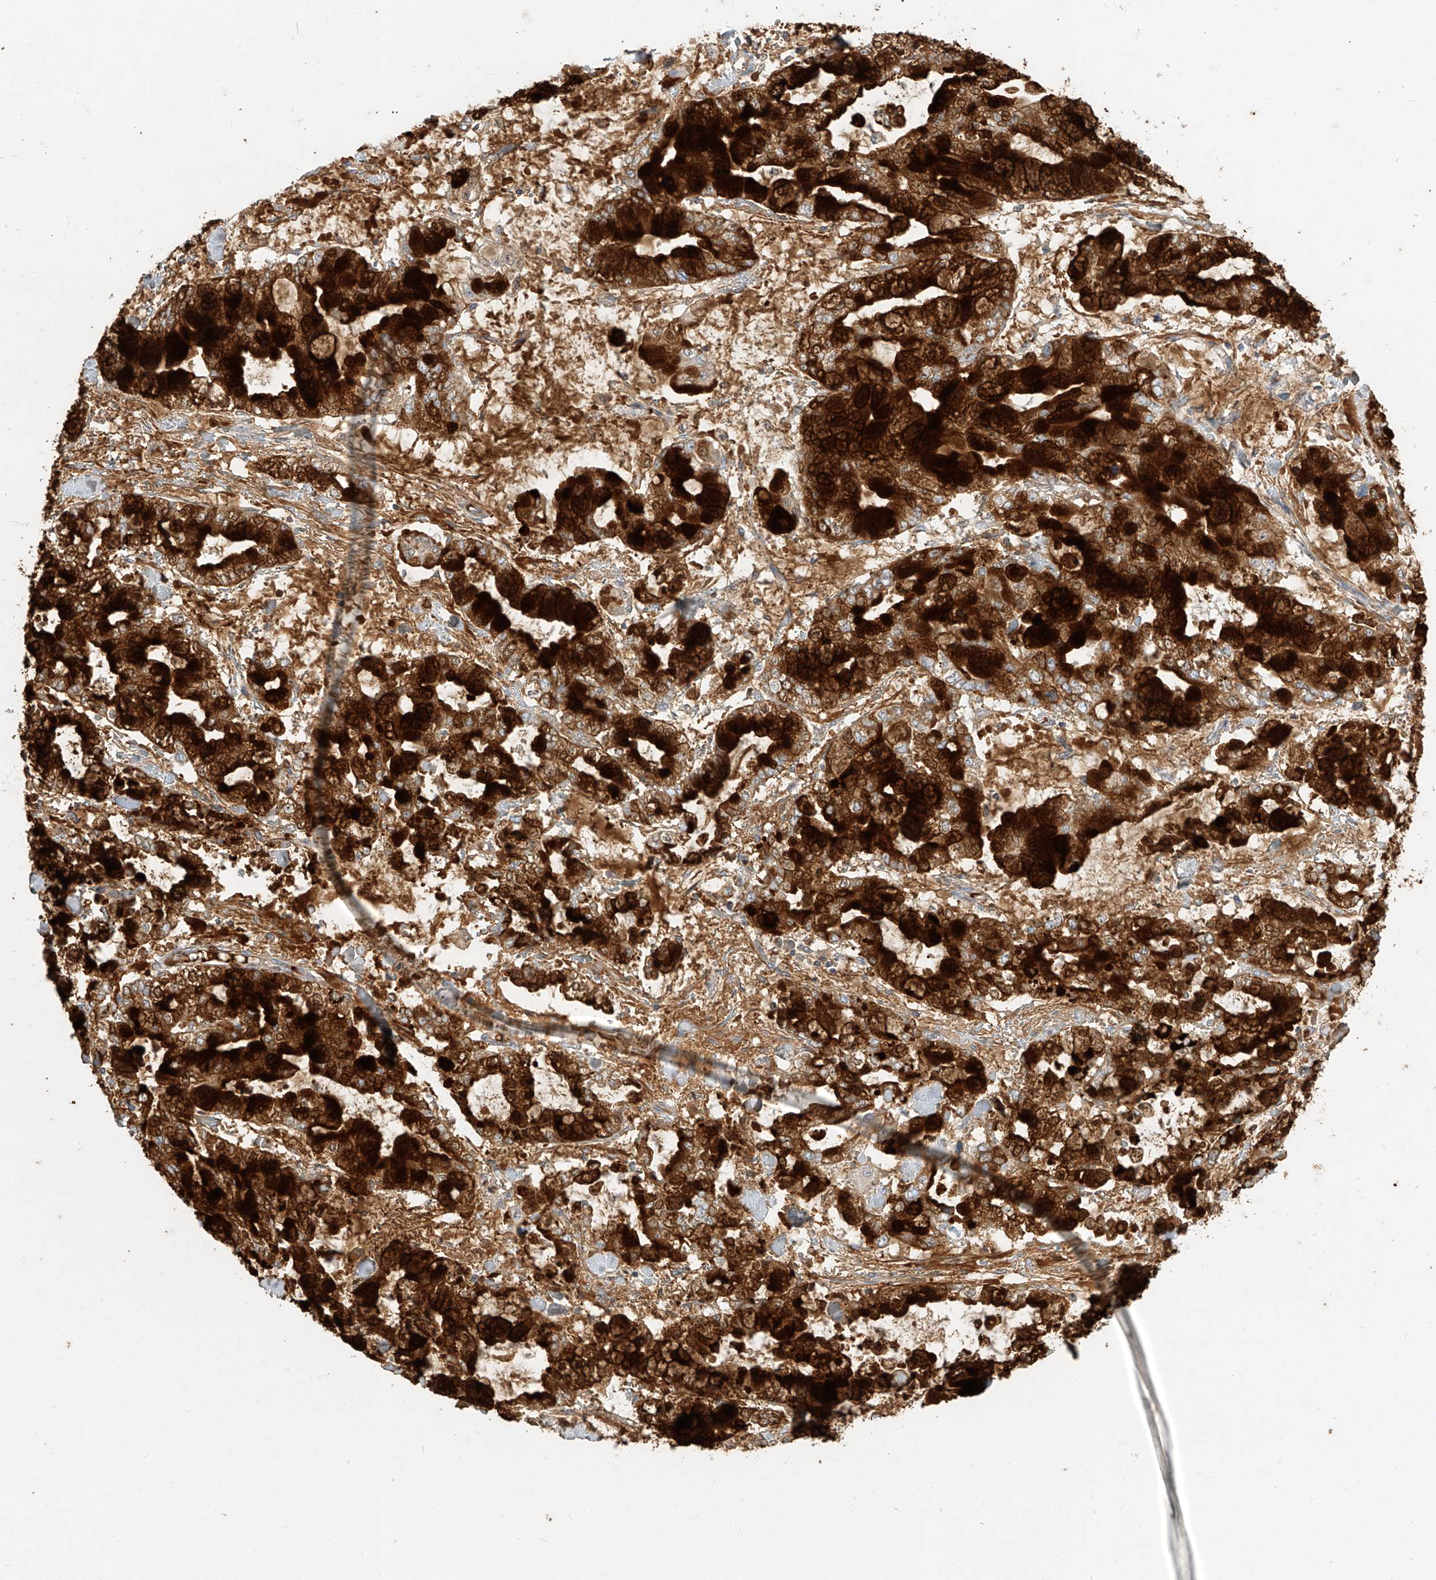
{"staining": {"intensity": "strong", "quantity": ">75%", "location": "cytoplasmic/membranous"}, "tissue": "stomach cancer", "cell_type": "Tumor cells", "image_type": "cancer", "snomed": [{"axis": "morphology", "description": "Normal tissue, NOS"}, {"axis": "morphology", "description": "Adenocarcinoma, NOS"}, {"axis": "topography", "description": "Stomach, upper"}, {"axis": "topography", "description": "Stomach"}], "caption": "Stomach adenocarcinoma stained for a protein exhibits strong cytoplasmic/membranous positivity in tumor cells.", "gene": "PGC", "patient": {"sex": "male", "age": 76}}